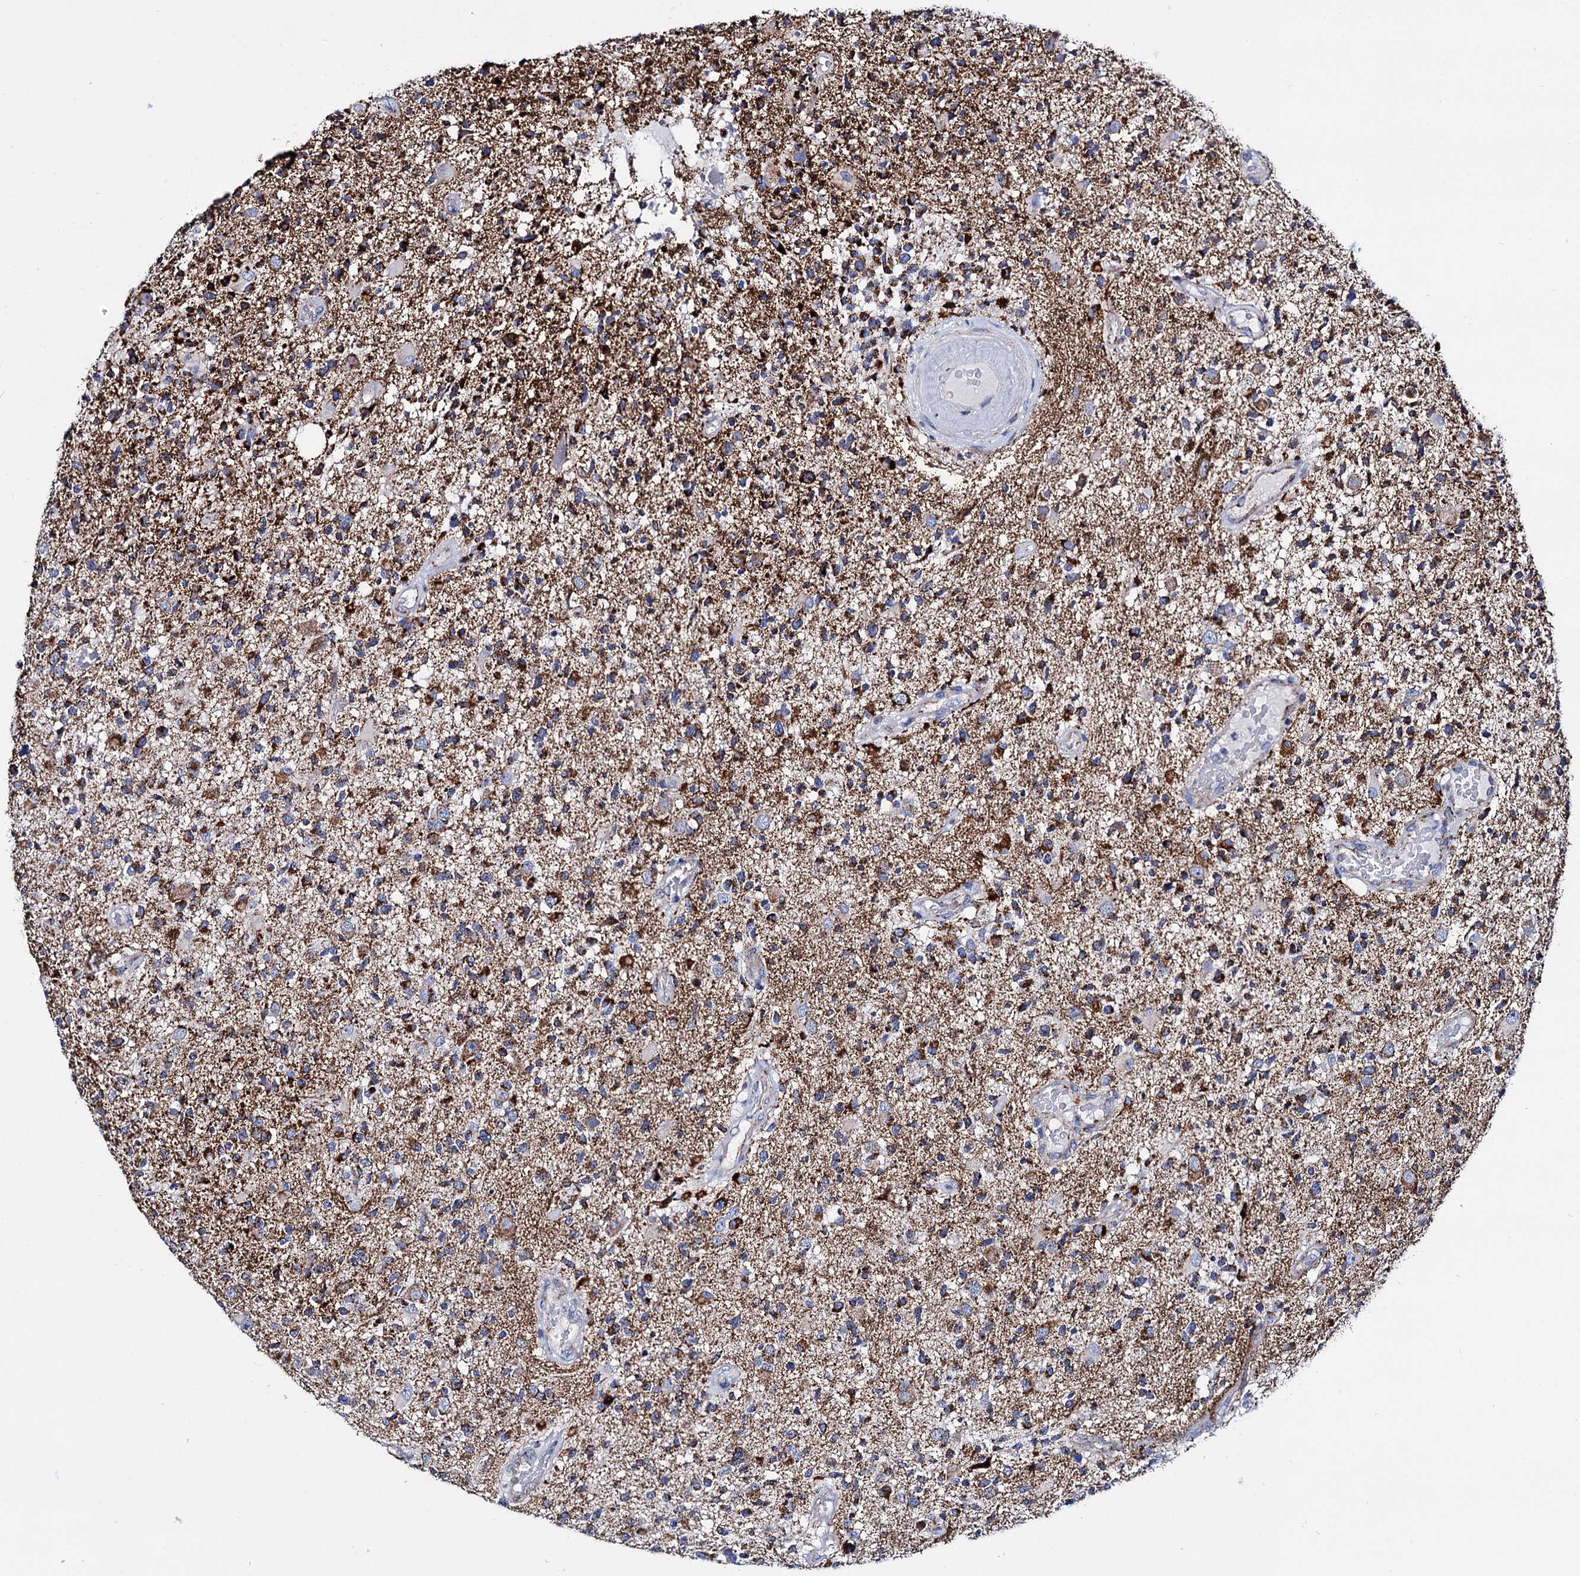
{"staining": {"intensity": "strong", "quantity": ">75%", "location": "cytoplasmic/membranous"}, "tissue": "glioma", "cell_type": "Tumor cells", "image_type": "cancer", "snomed": [{"axis": "morphology", "description": "Glioma, malignant, High grade"}, {"axis": "morphology", "description": "Glioblastoma, NOS"}, {"axis": "topography", "description": "Brain"}], "caption": "Glioblastoma was stained to show a protein in brown. There is high levels of strong cytoplasmic/membranous staining in about >75% of tumor cells. (brown staining indicates protein expression, while blue staining denotes nuclei).", "gene": "UBASH3B", "patient": {"sex": "male", "age": 60}}